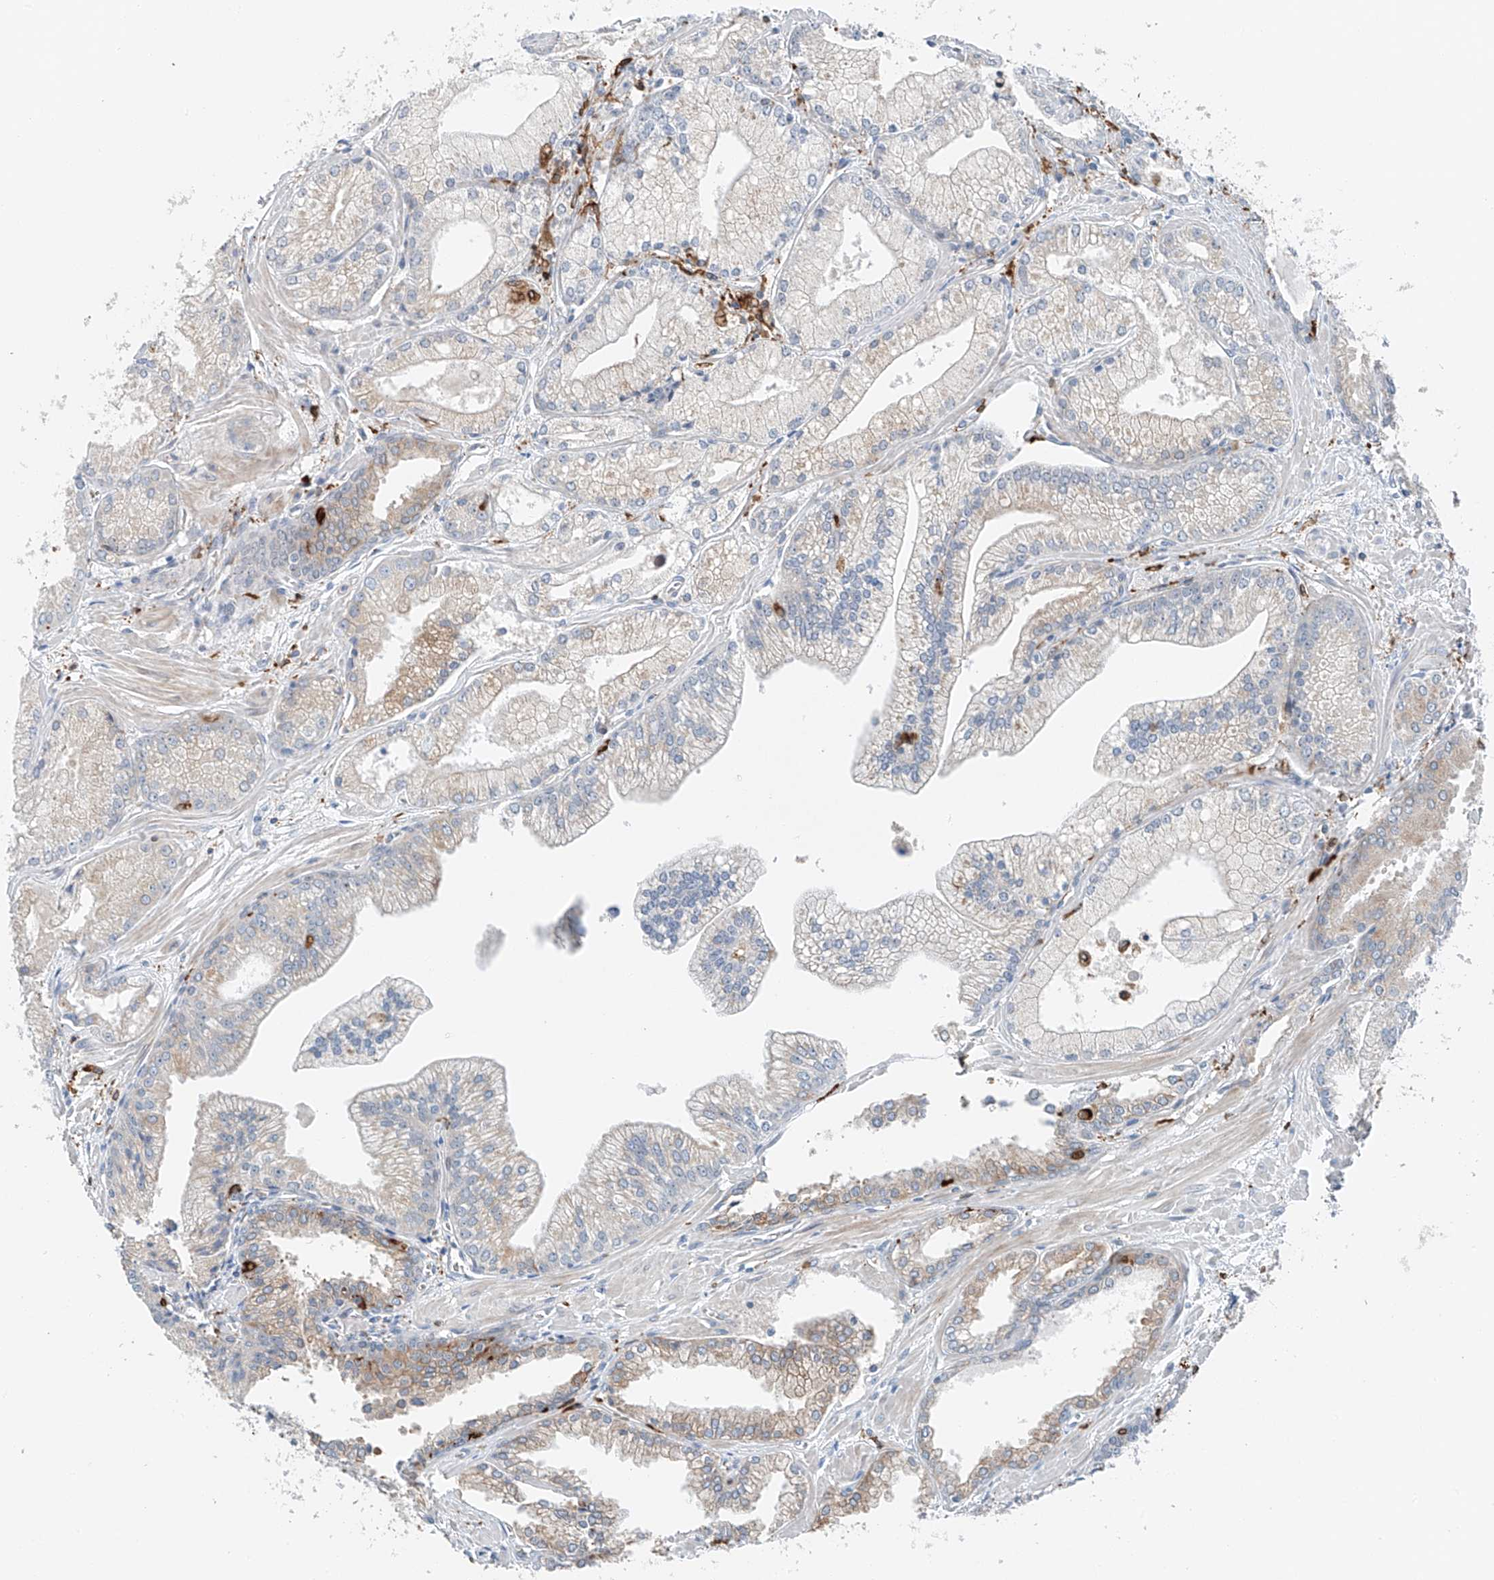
{"staining": {"intensity": "moderate", "quantity": "<25%", "location": "cytoplasmic/membranous"}, "tissue": "prostate cancer", "cell_type": "Tumor cells", "image_type": "cancer", "snomed": [{"axis": "morphology", "description": "Adenocarcinoma, Low grade"}, {"axis": "topography", "description": "Prostate"}], "caption": "The histopathology image displays staining of adenocarcinoma (low-grade) (prostate), revealing moderate cytoplasmic/membranous protein staining (brown color) within tumor cells.", "gene": "TBXAS1", "patient": {"sex": "male", "age": 67}}